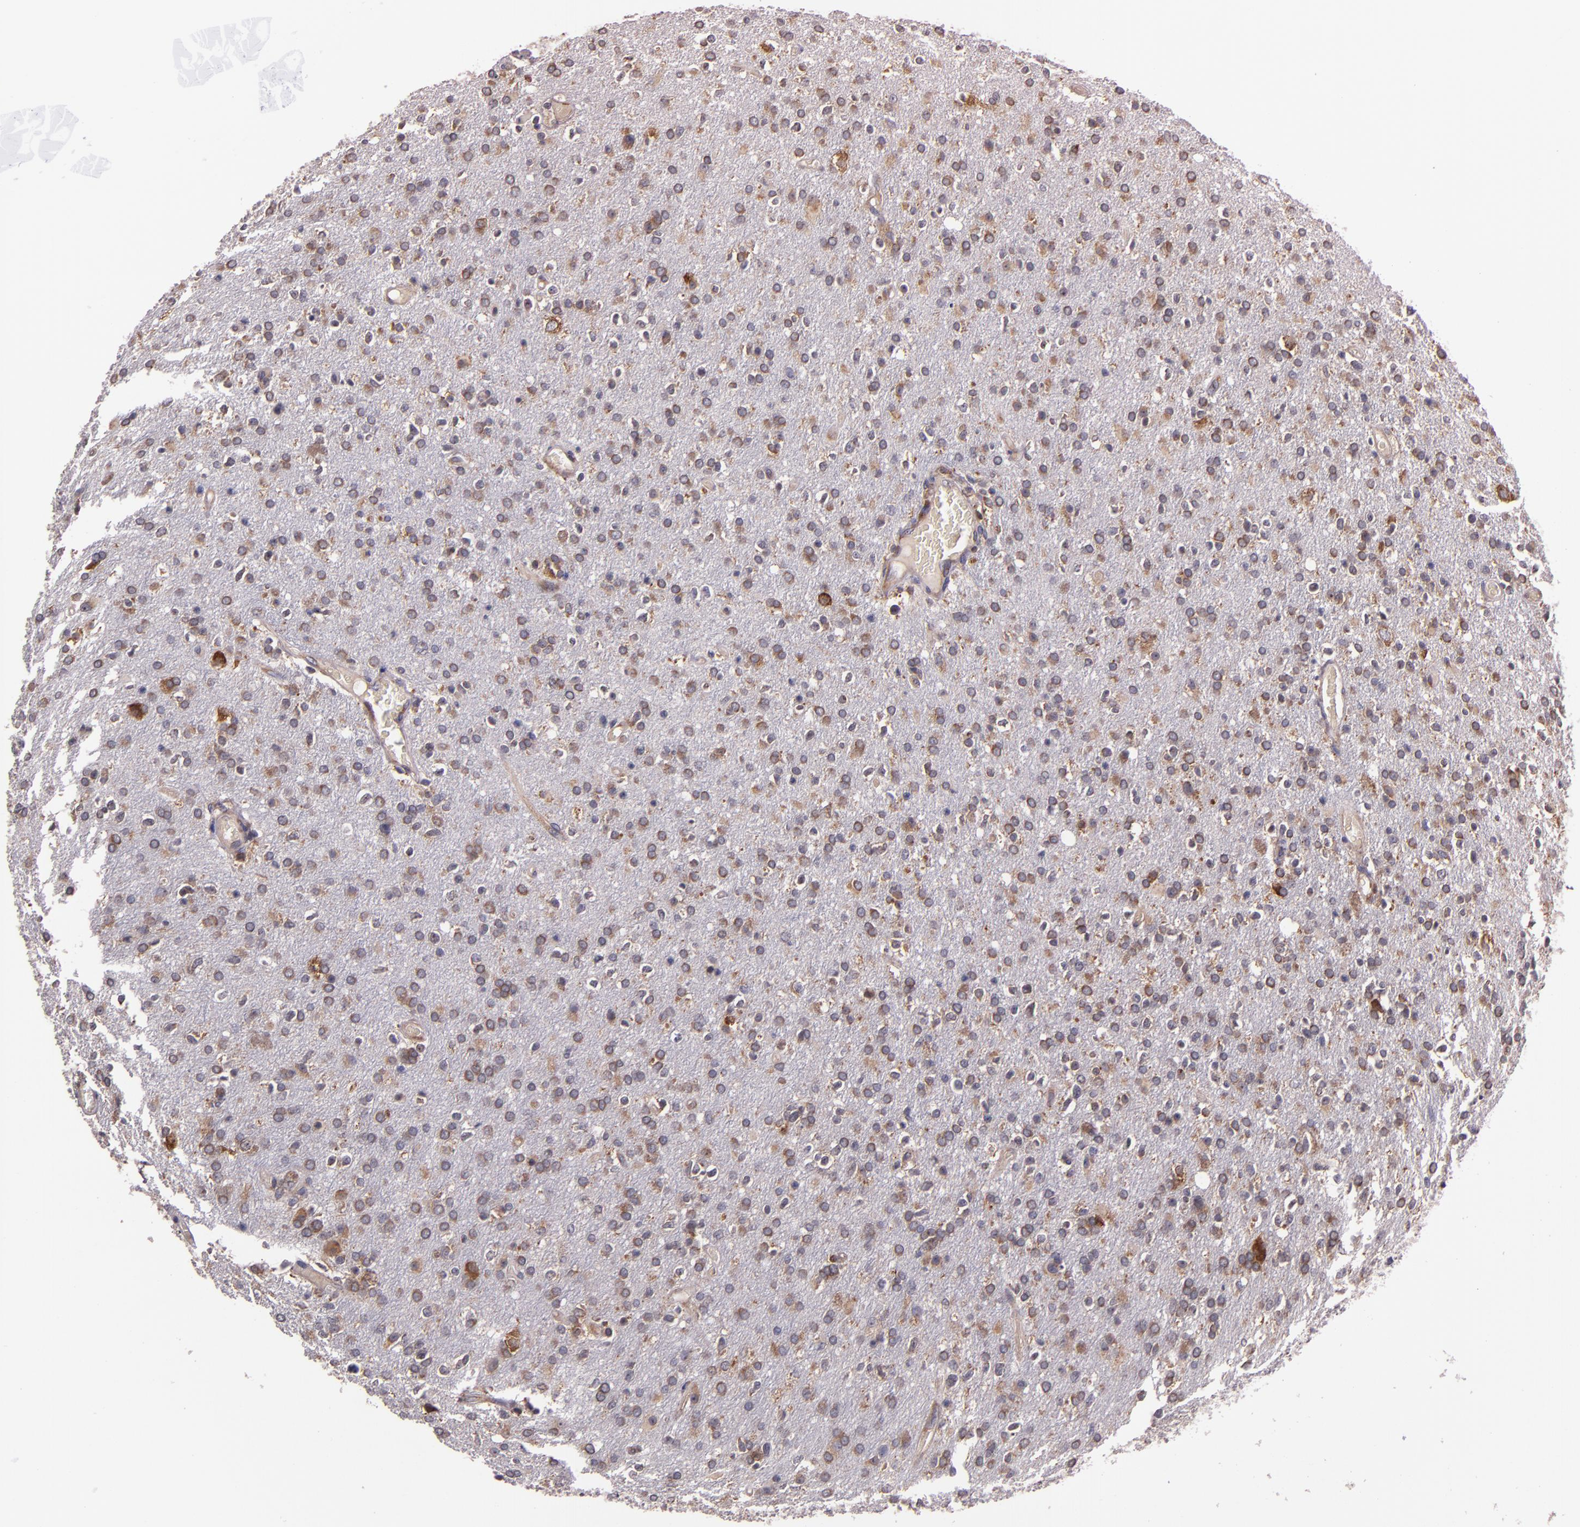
{"staining": {"intensity": "moderate", "quantity": "25%-75%", "location": "cytoplasmic/membranous"}, "tissue": "glioma", "cell_type": "Tumor cells", "image_type": "cancer", "snomed": [{"axis": "morphology", "description": "Glioma, malignant, High grade"}, {"axis": "topography", "description": "Brain"}], "caption": "Glioma tissue shows moderate cytoplasmic/membranous staining in about 25%-75% of tumor cells, visualized by immunohistochemistry. (brown staining indicates protein expression, while blue staining denotes nuclei).", "gene": "EIF4ENIF1", "patient": {"sex": "male", "age": 33}}